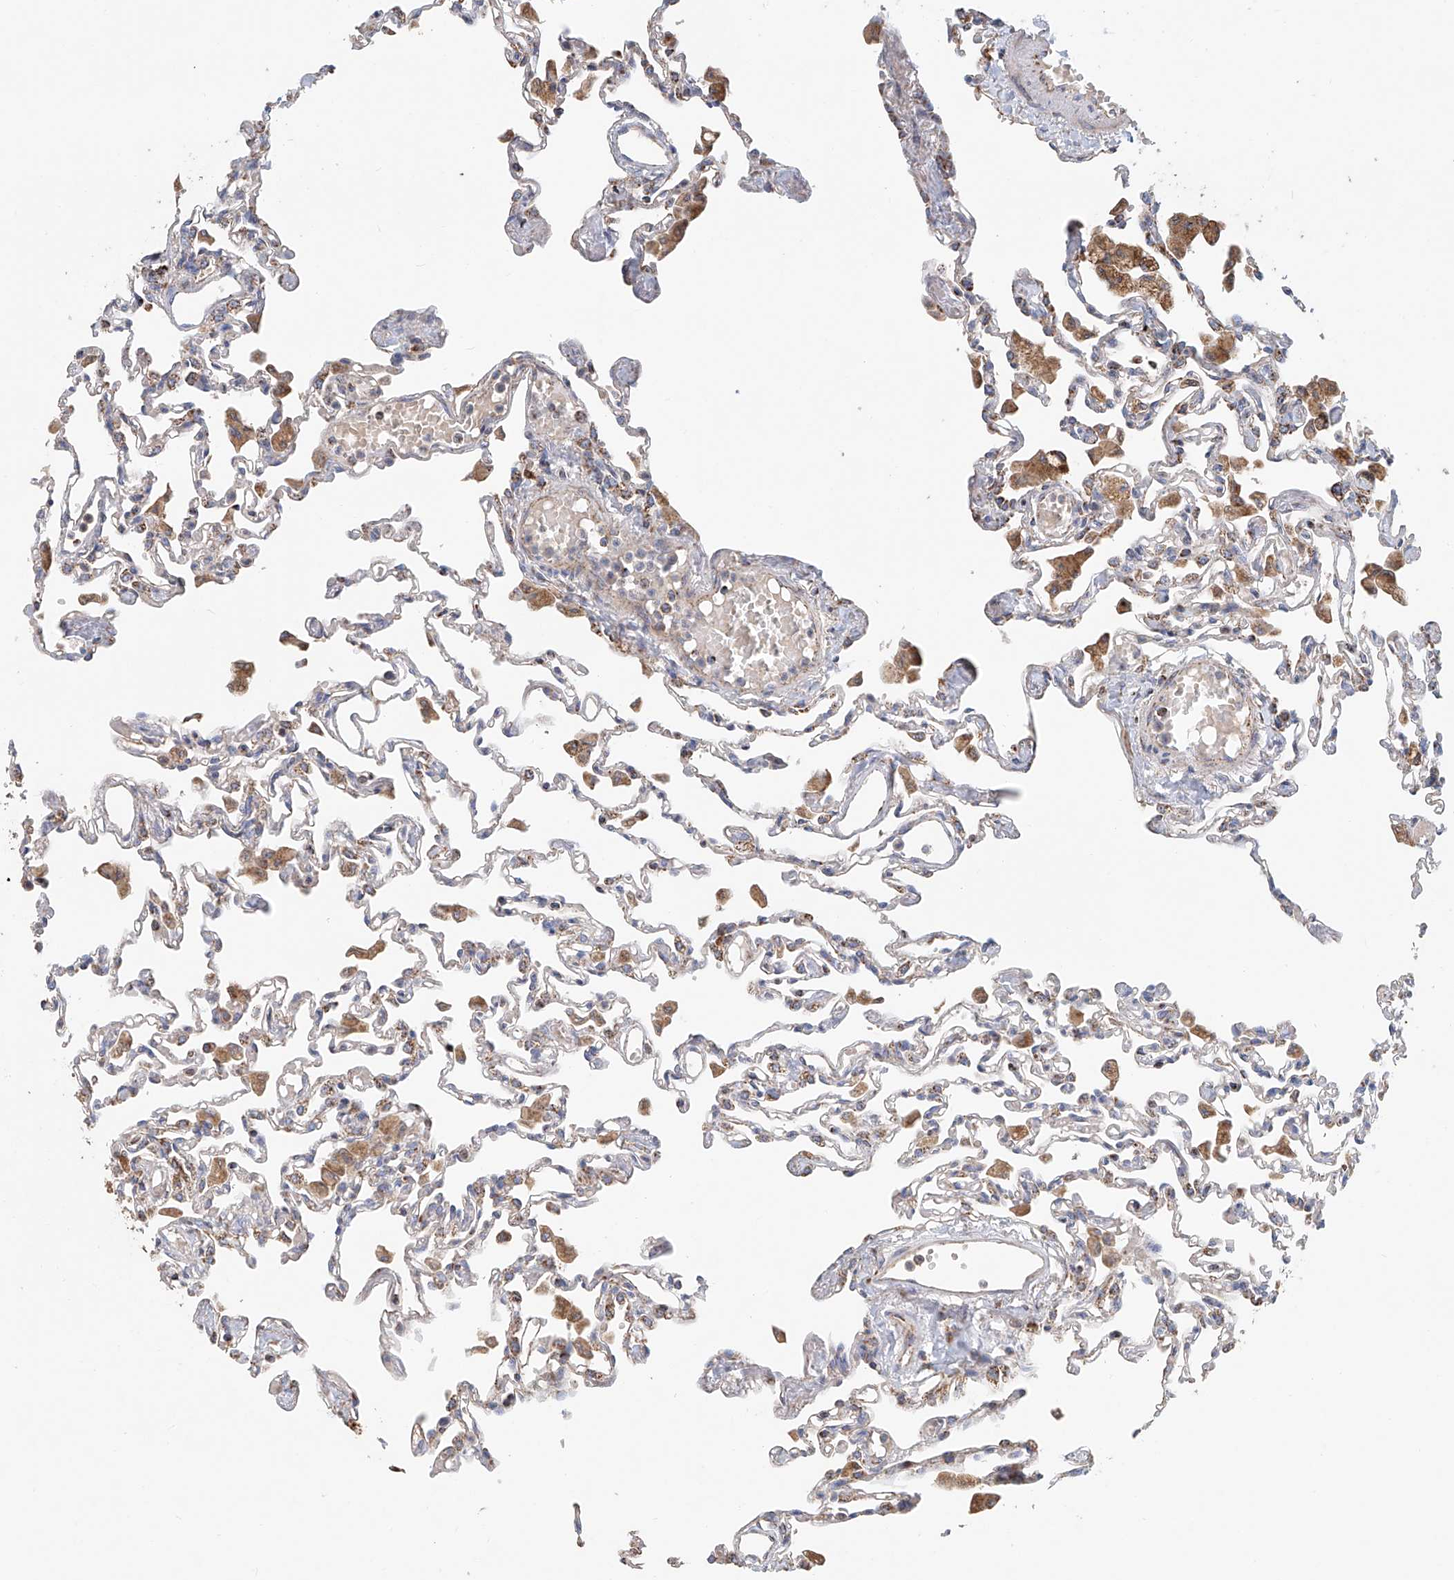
{"staining": {"intensity": "moderate", "quantity": "<25%", "location": "cytoplasmic/membranous"}, "tissue": "lung", "cell_type": "Alveolar cells", "image_type": "normal", "snomed": [{"axis": "morphology", "description": "Normal tissue, NOS"}, {"axis": "topography", "description": "Bronchus"}, {"axis": "topography", "description": "Lung"}], "caption": "Protein staining of benign lung shows moderate cytoplasmic/membranous expression in about <25% of alveolar cells. Using DAB (brown) and hematoxylin (blue) stains, captured at high magnification using brightfield microscopy.", "gene": "MCL1", "patient": {"sex": "female", "age": 49}}